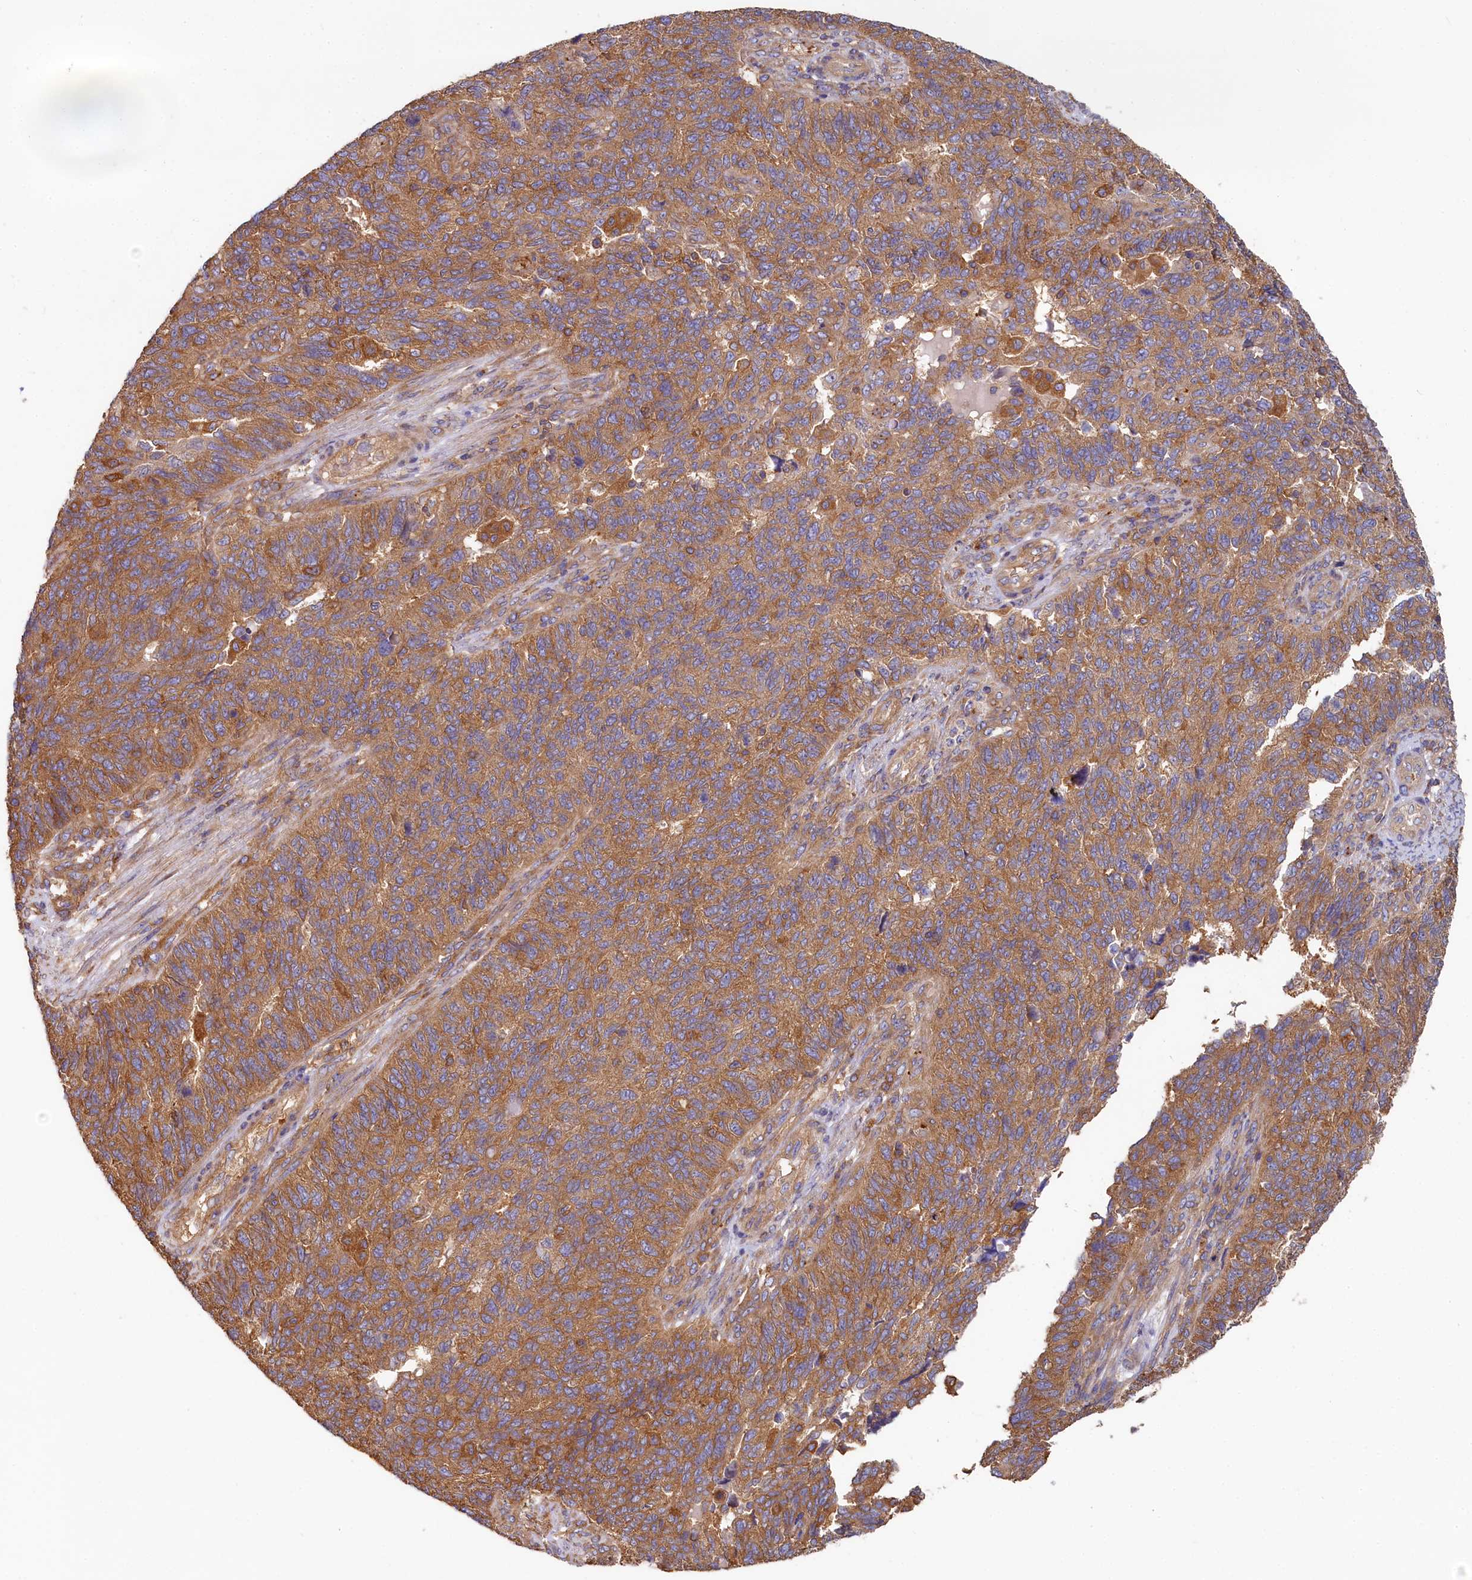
{"staining": {"intensity": "moderate", "quantity": ">75%", "location": "cytoplasmic/membranous"}, "tissue": "endometrial cancer", "cell_type": "Tumor cells", "image_type": "cancer", "snomed": [{"axis": "morphology", "description": "Adenocarcinoma, NOS"}, {"axis": "topography", "description": "Endometrium"}], "caption": "A histopathology image showing moderate cytoplasmic/membranous staining in approximately >75% of tumor cells in endometrial adenocarcinoma, as visualized by brown immunohistochemical staining.", "gene": "PPIP5K1", "patient": {"sex": "female", "age": 66}}